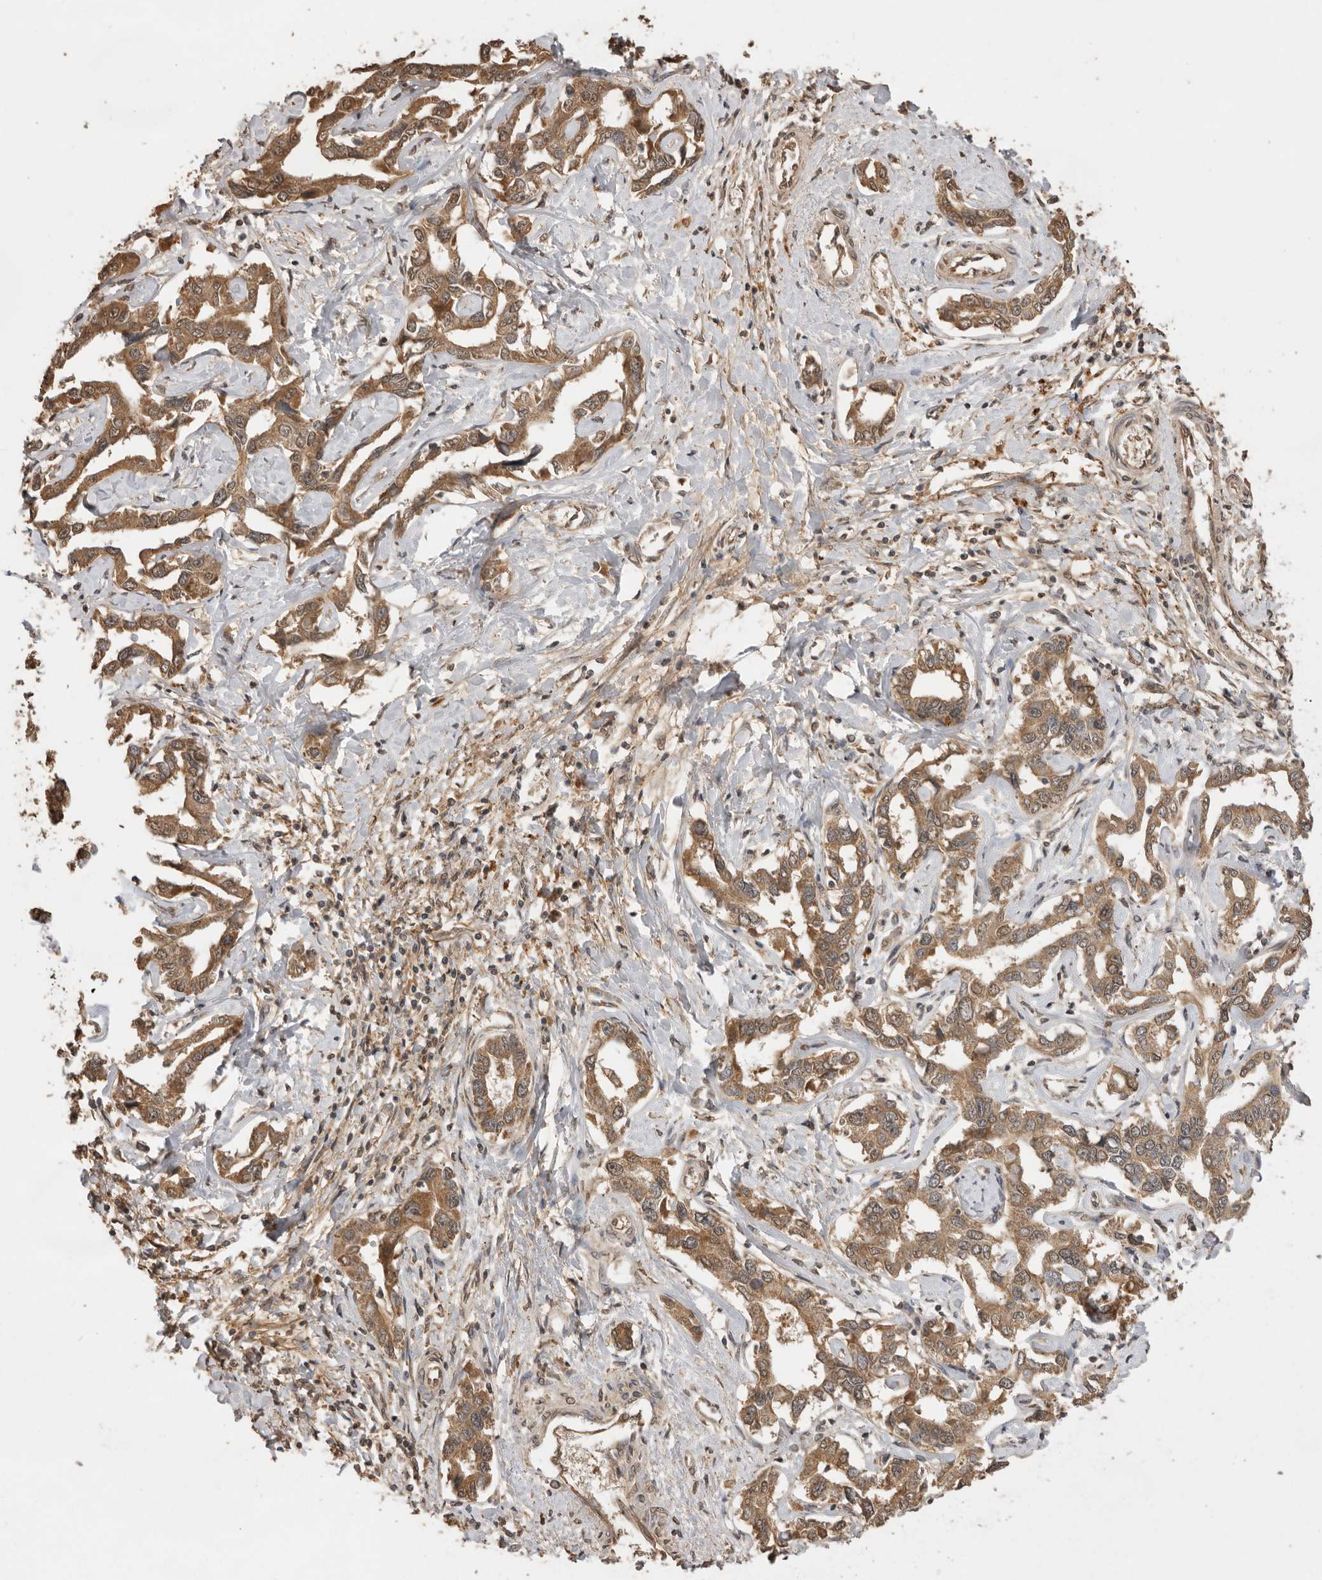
{"staining": {"intensity": "moderate", "quantity": ">75%", "location": "cytoplasmic/membranous"}, "tissue": "liver cancer", "cell_type": "Tumor cells", "image_type": "cancer", "snomed": [{"axis": "morphology", "description": "Cholangiocarcinoma"}, {"axis": "topography", "description": "Liver"}], "caption": "The histopathology image shows staining of liver cholangiocarcinoma, revealing moderate cytoplasmic/membranous protein positivity (brown color) within tumor cells.", "gene": "JAG2", "patient": {"sex": "male", "age": 59}}